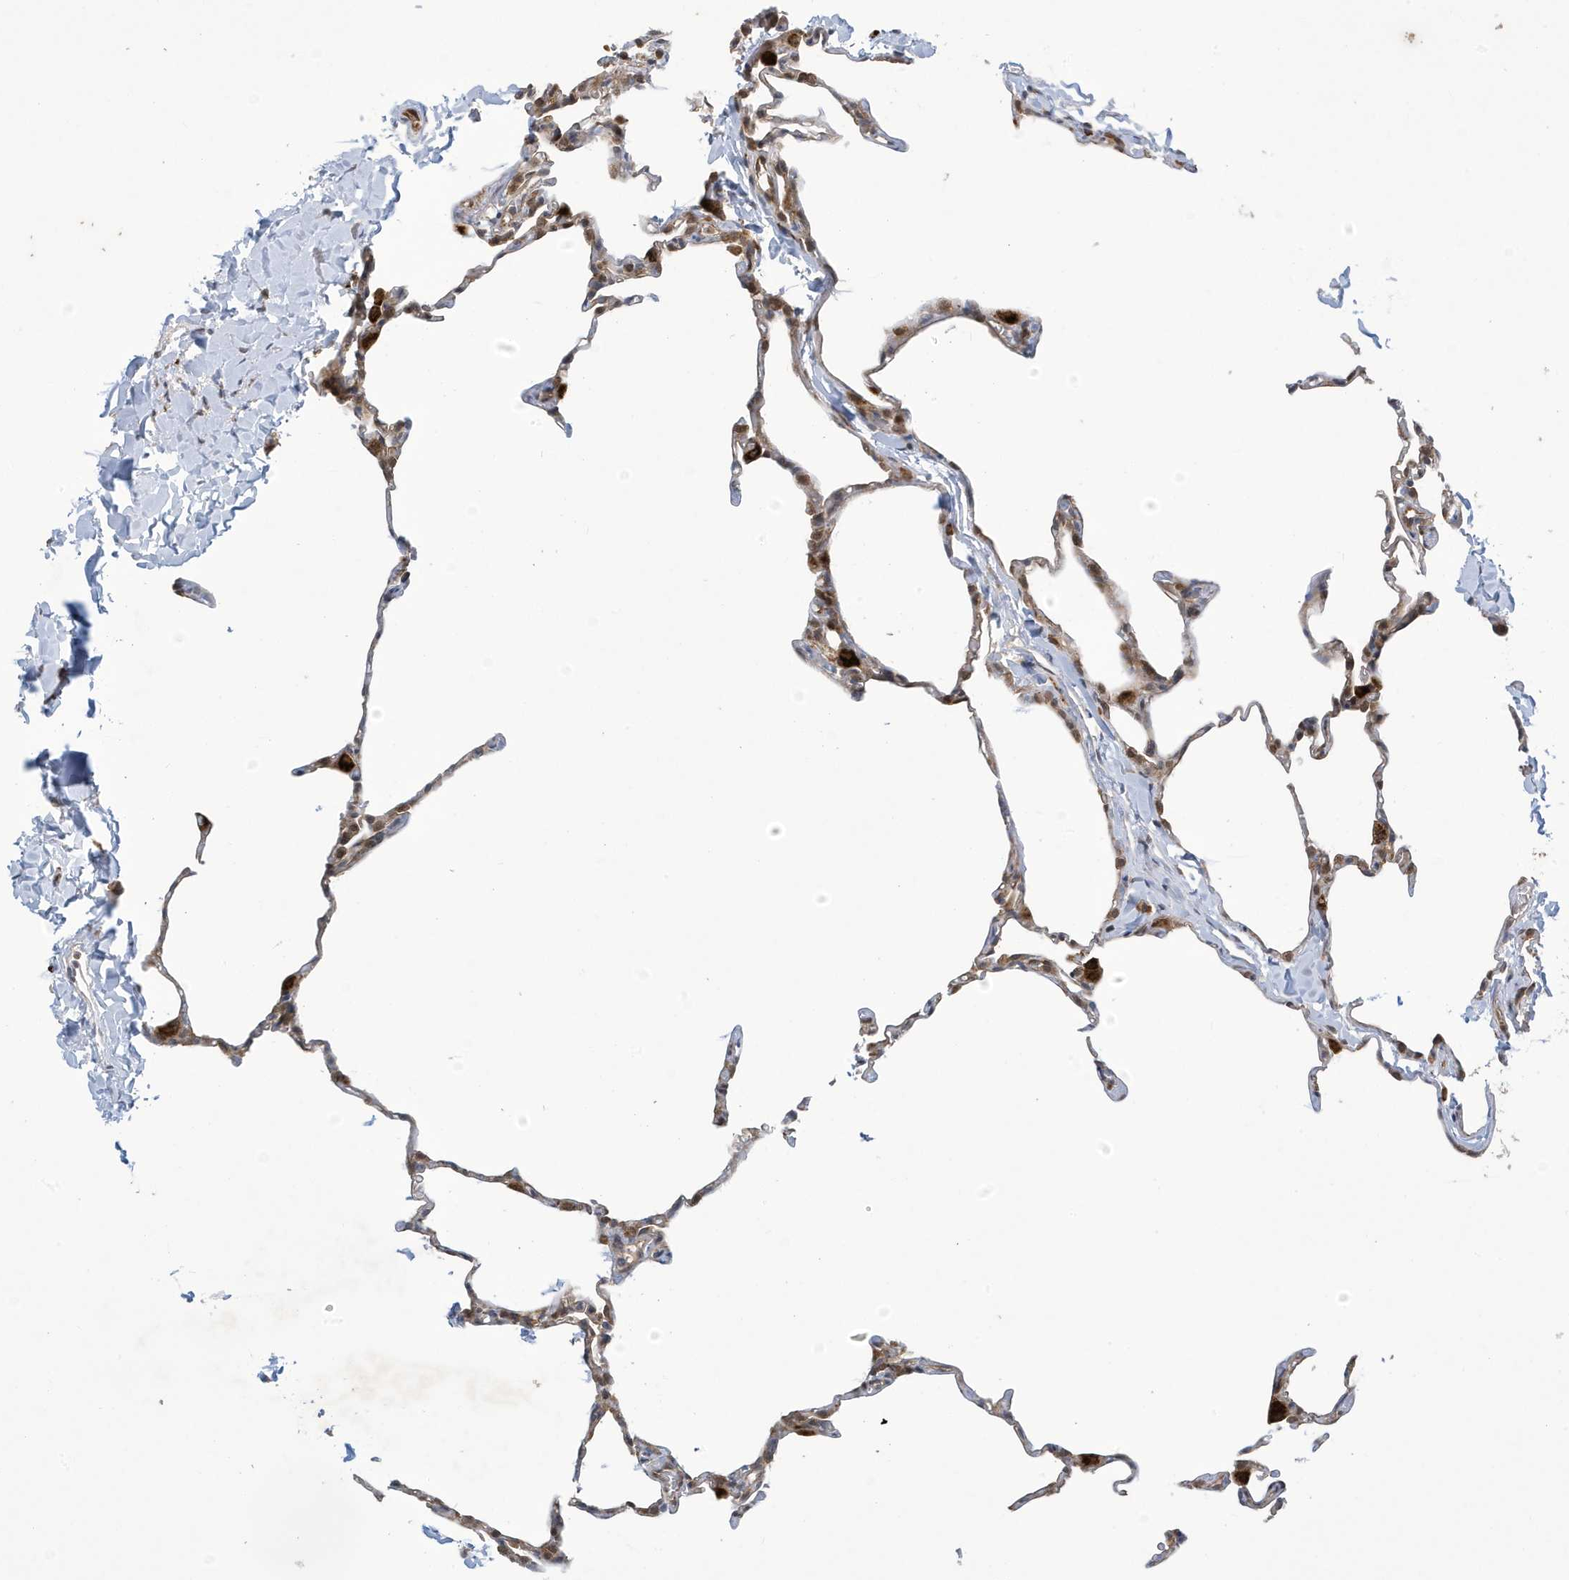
{"staining": {"intensity": "moderate", "quantity": "<25%", "location": "cytoplasmic/membranous"}, "tissue": "lung", "cell_type": "Alveolar cells", "image_type": "normal", "snomed": [{"axis": "morphology", "description": "Normal tissue, NOS"}, {"axis": "topography", "description": "Lung"}], "caption": "A micrograph of lung stained for a protein shows moderate cytoplasmic/membranous brown staining in alveolar cells. (Brightfield microscopy of DAB IHC at high magnification).", "gene": "NCOA7", "patient": {"sex": "male", "age": 20}}